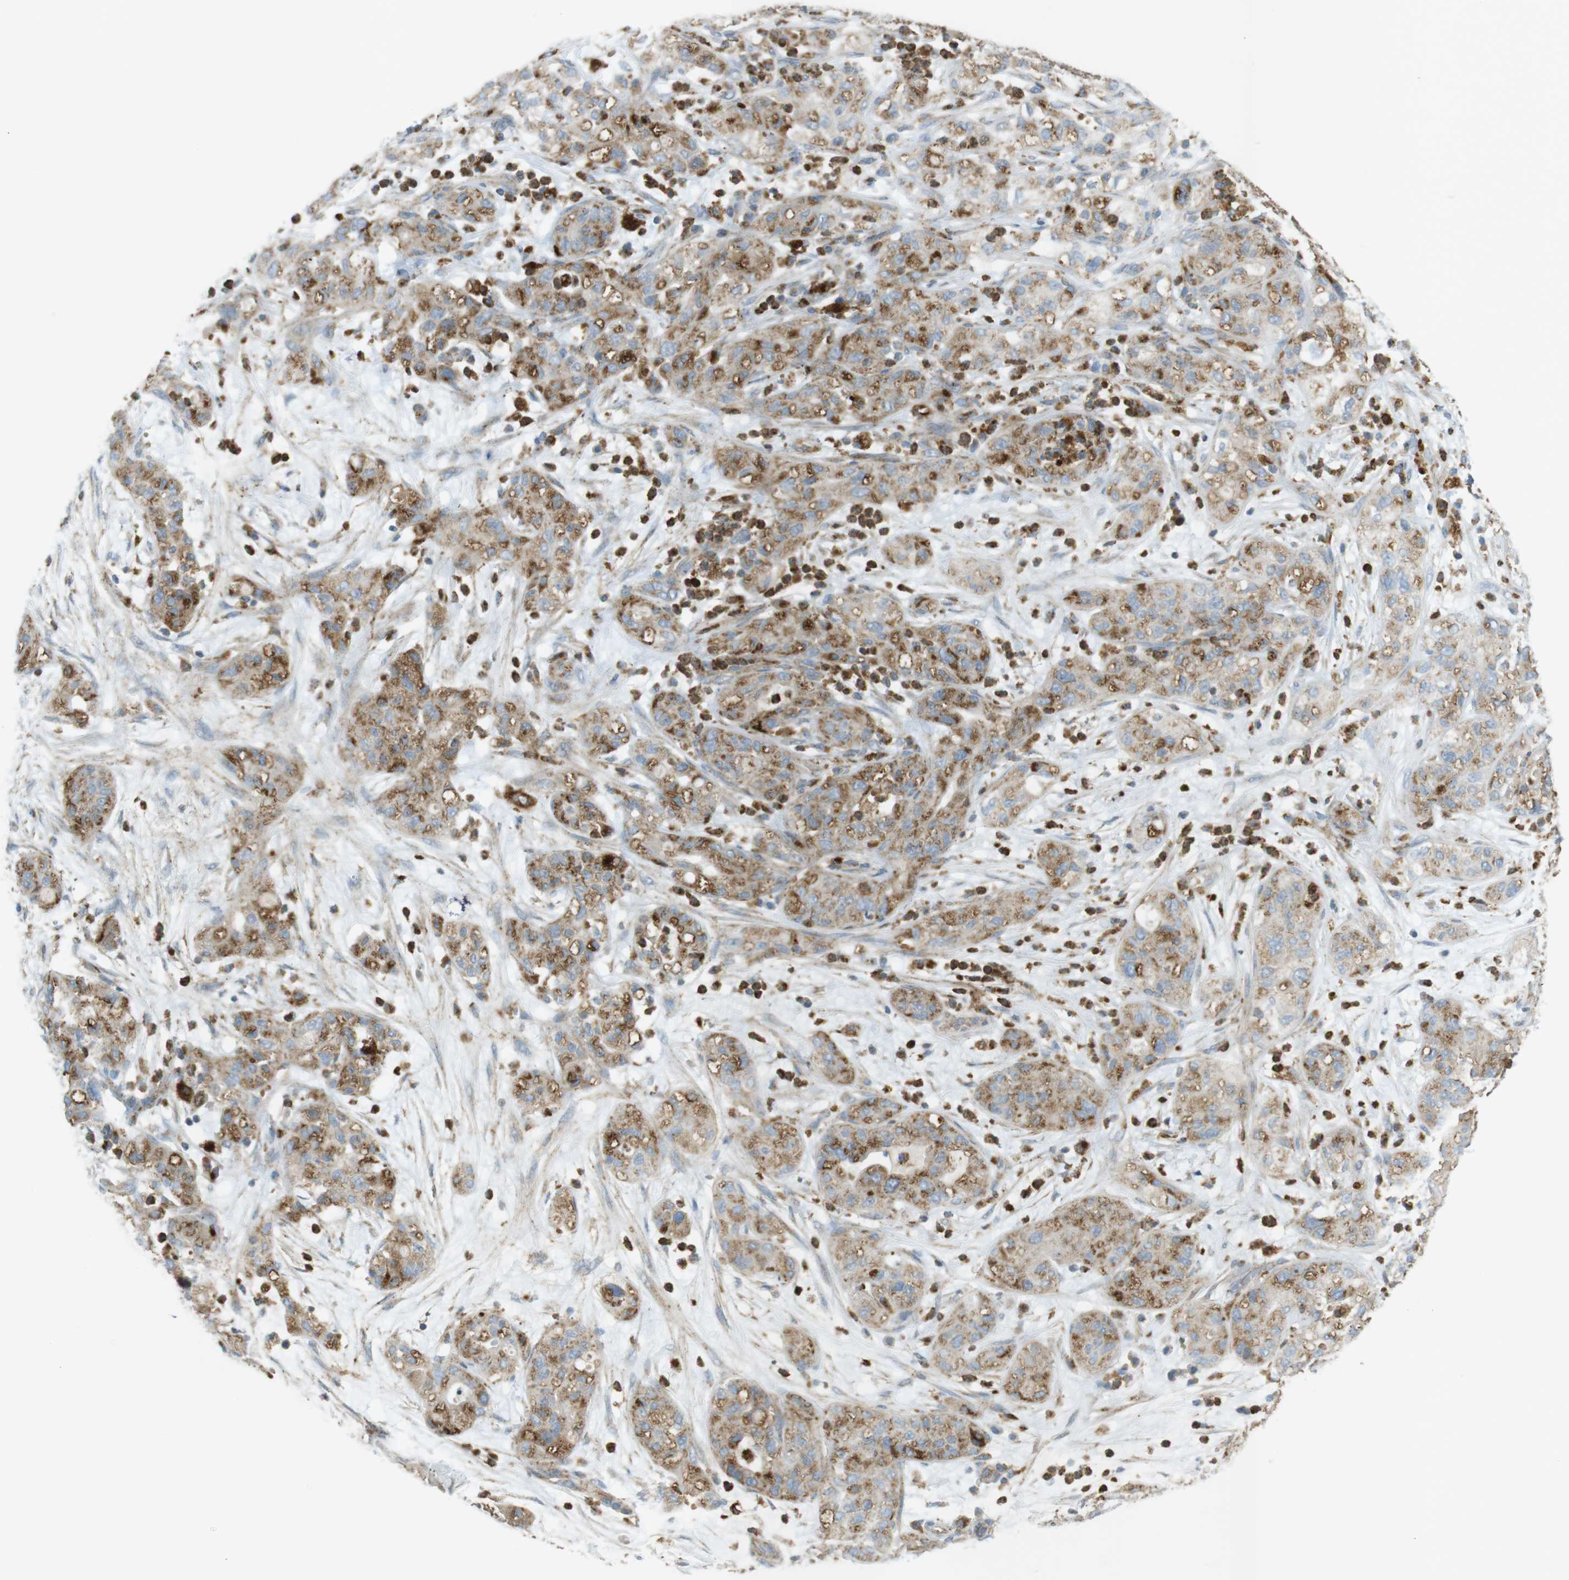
{"staining": {"intensity": "moderate", "quantity": ">75%", "location": "cytoplasmic/membranous"}, "tissue": "pancreatic cancer", "cell_type": "Tumor cells", "image_type": "cancer", "snomed": [{"axis": "morphology", "description": "Adenocarcinoma, NOS"}, {"axis": "topography", "description": "Pancreas"}], "caption": "Tumor cells demonstrate moderate cytoplasmic/membranous positivity in approximately >75% of cells in pancreatic cancer (adenocarcinoma). Nuclei are stained in blue.", "gene": "LAMP1", "patient": {"sex": "female", "age": 78}}